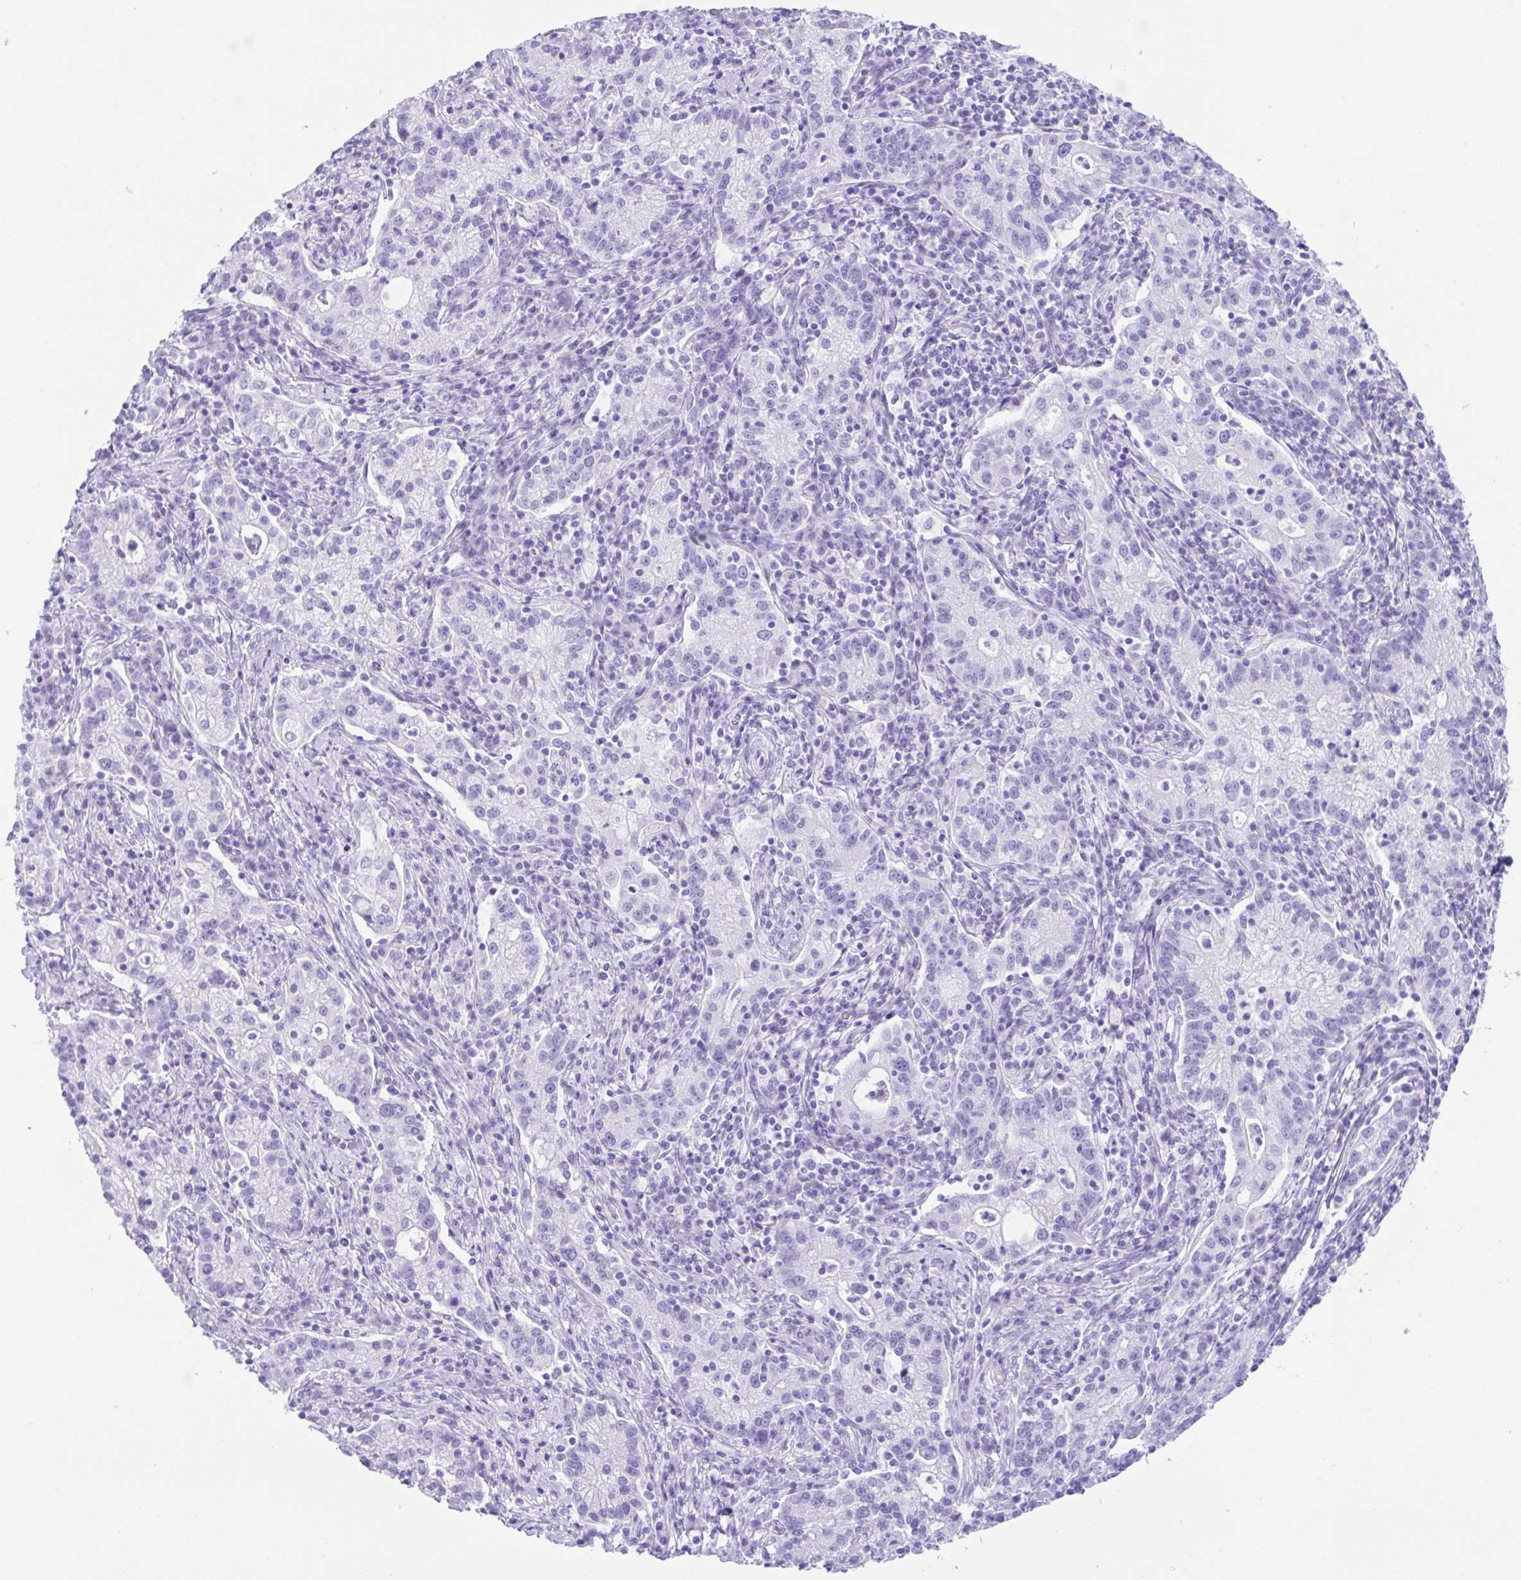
{"staining": {"intensity": "negative", "quantity": "none", "location": "none"}, "tissue": "cervical cancer", "cell_type": "Tumor cells", "image_type": "cancer", "snomed": [{"axis": "morphology", "description": "Normal tissue, NOS"}, {"axis": "morphology", "description": "Adenocarcinoma, NOS"}, {"axis": "topography", "description": "Cervix"}], "caption": "A high-resolution image shows IHC staining of adenocarcinoma (cervical), which demonstrates no significant positivity in tumor cells.", "gene": "CPA1", "patient": {"sex": "female", "age": 44}}